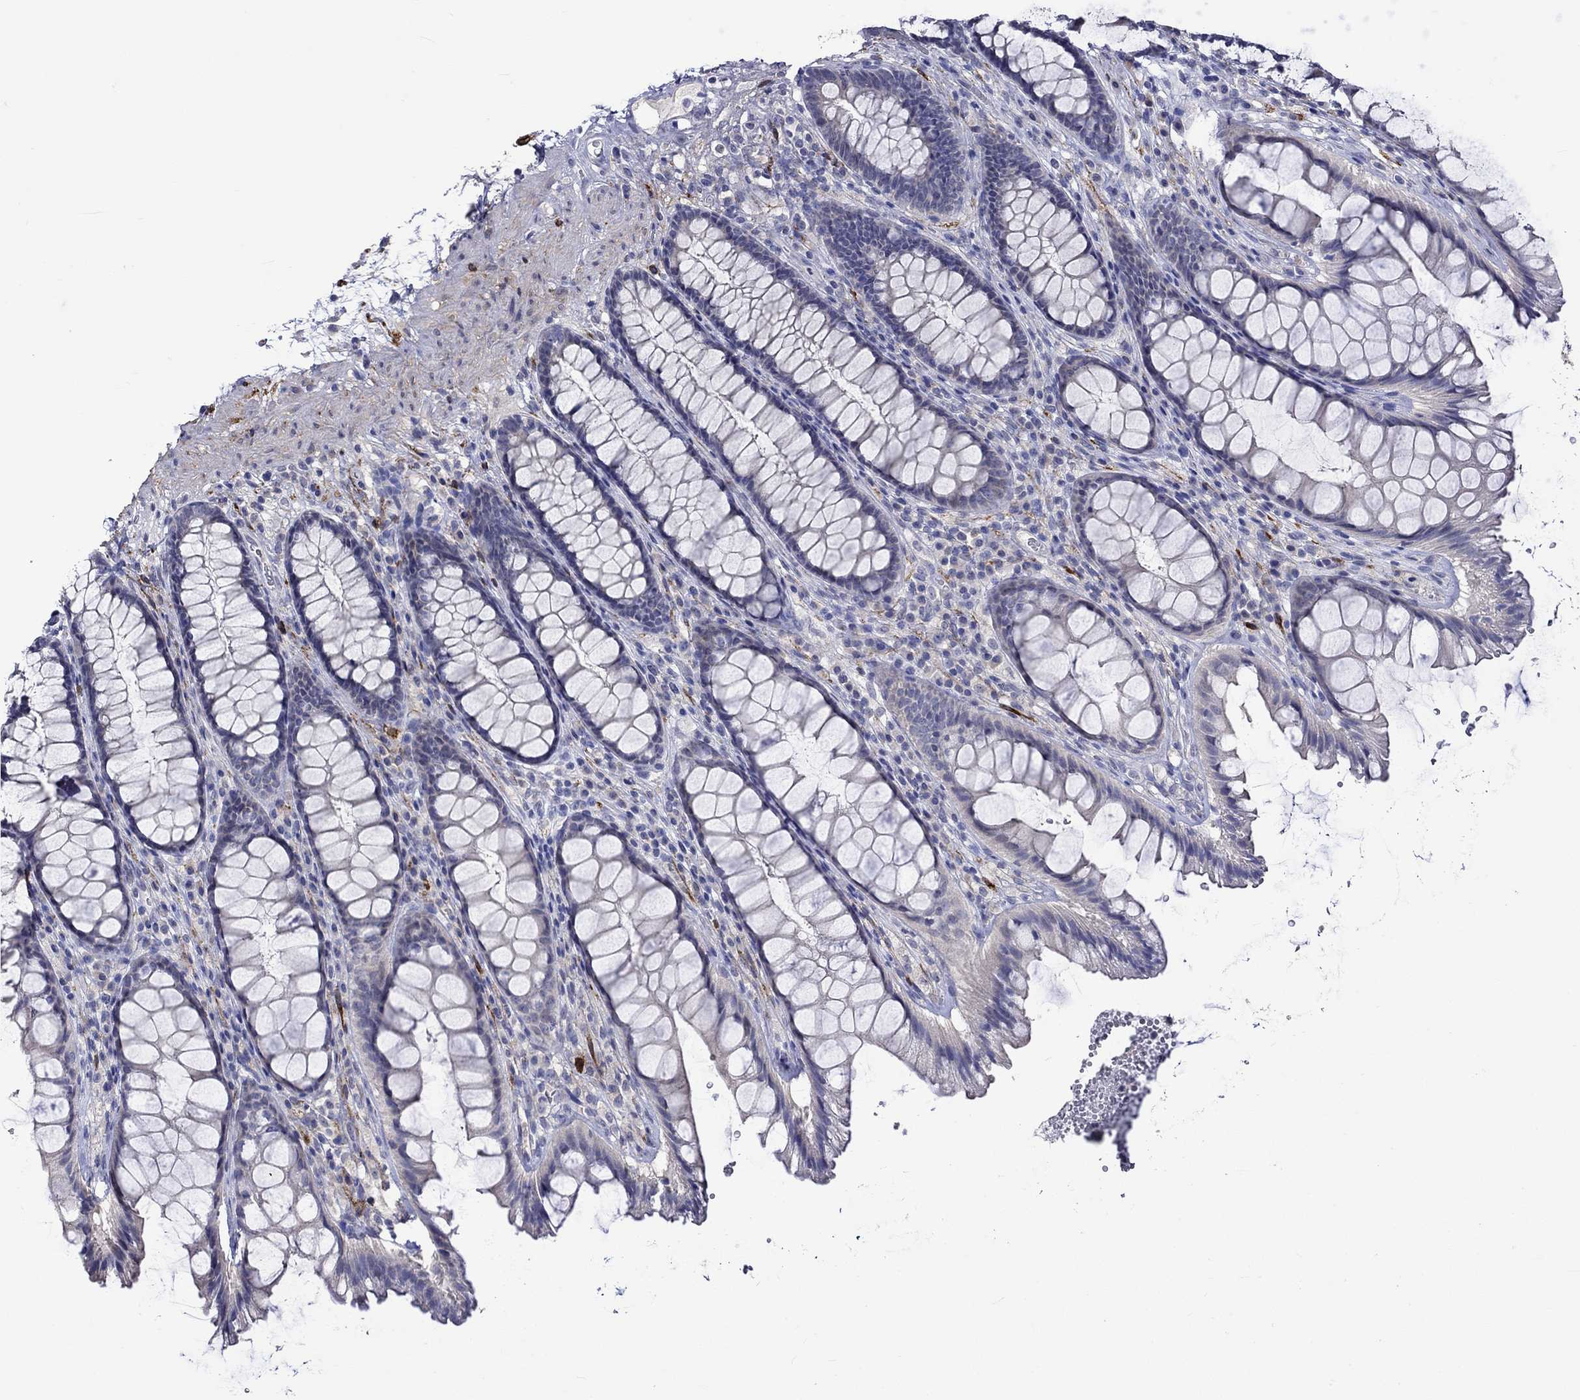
{"staining": {"intensity": "negative", "quantity": "none", "location": "none"}, "tissue": "rectum", "cell_type": "Glandular cells", "image_type": "normal", "snomed": [{"axis": "morphology", "description": "Normal tissue, NOS"}, {"axis": "topography", "description": "Rectum"}], "caption": "This image is of unremarkable rectum stained with IHC to label a protein in brown with the nuclei are counter-stained blue. There is no positivity in glandular cells. (Stains: DAB (3,3'-diaminobenzidine) immunohistochemistry with hematoxylin counter stain, Microscopy: brightfield microscopy at high magnification).", "gene": "CRYAB", "patient": {"sex": "male", "age": 72}}